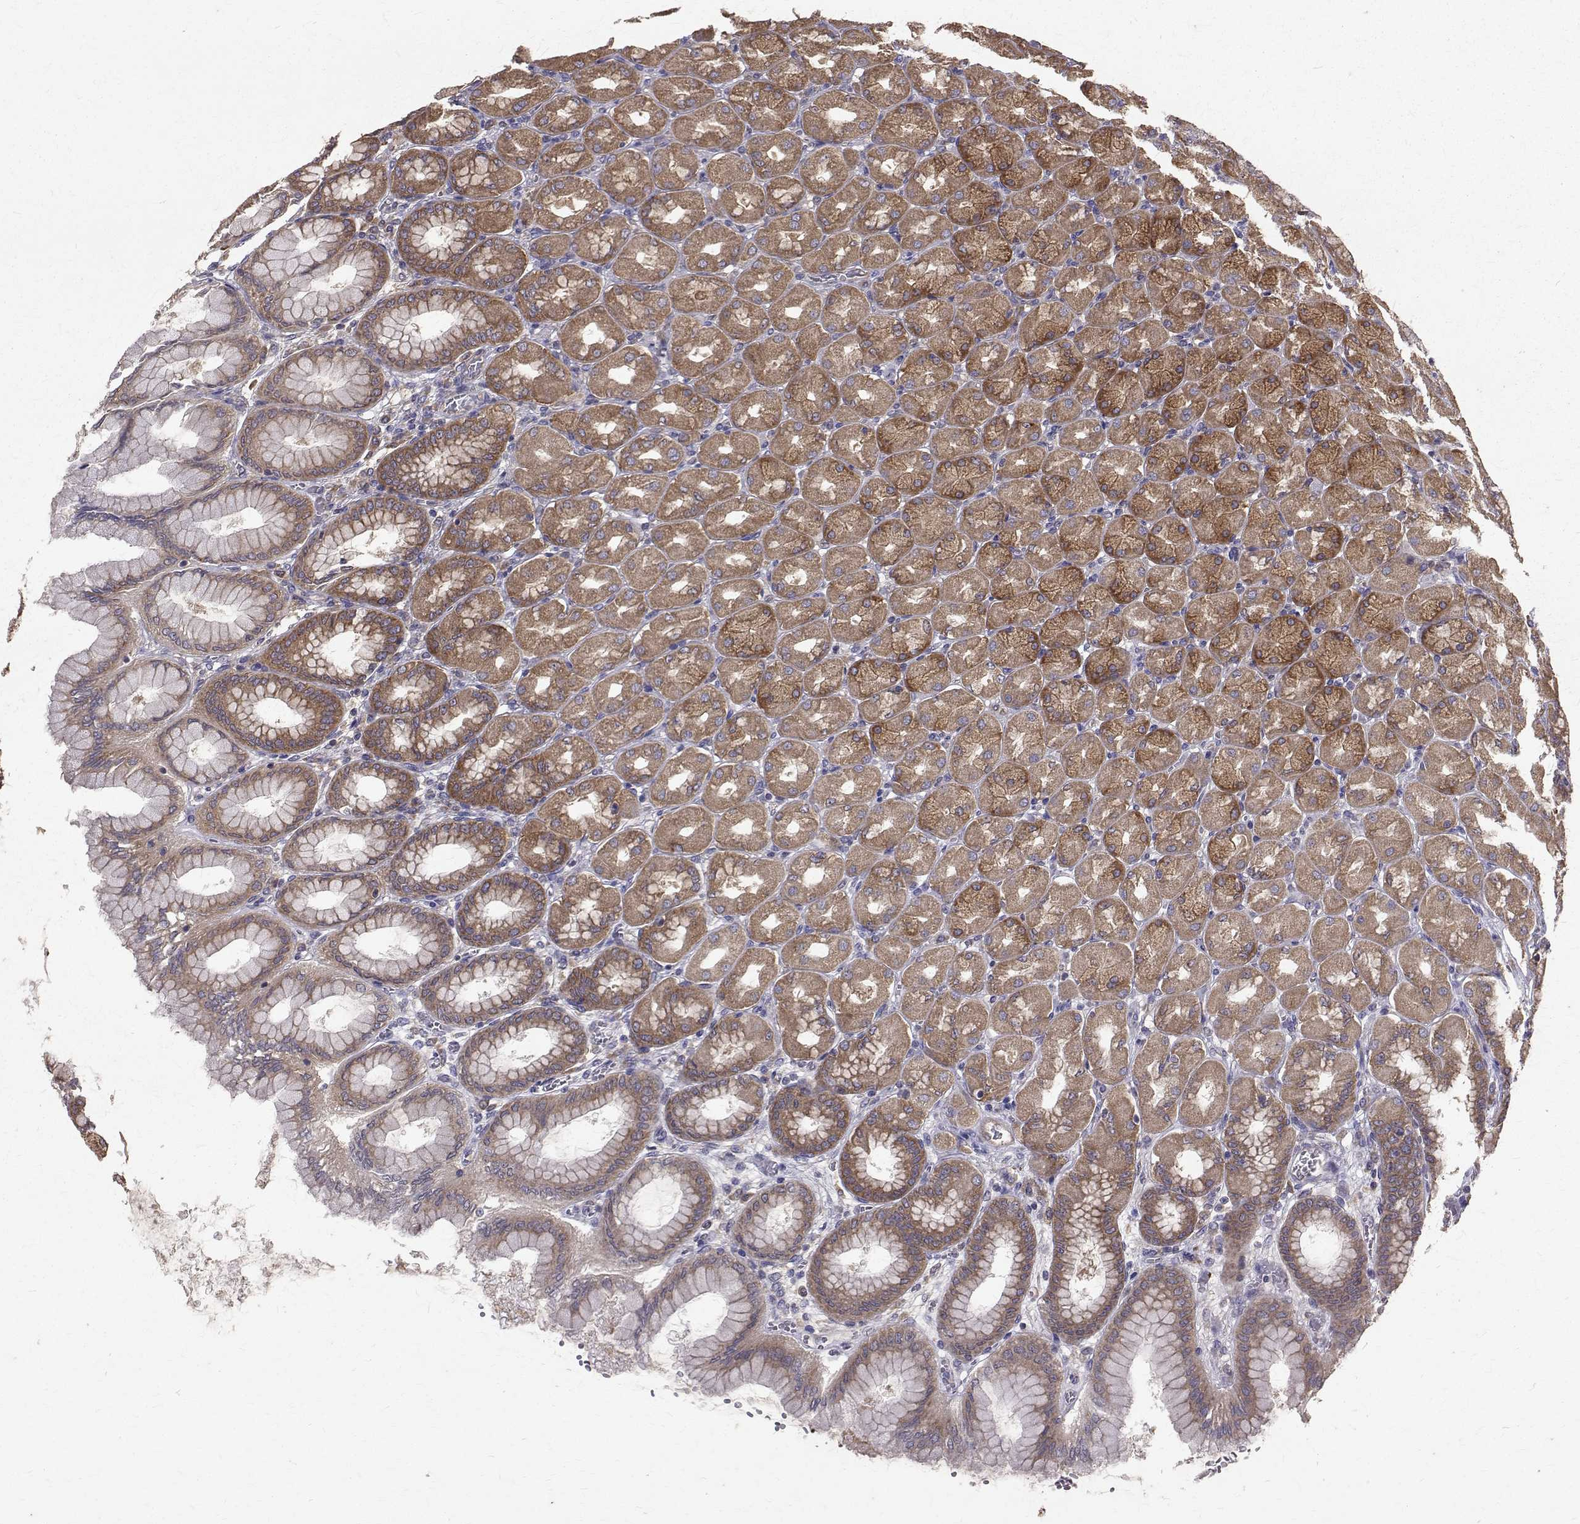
{"staining": {"intensity": "moderate", "quantity": ">75%", "location": "cytoplasmic/membranous"}, "tissue": "stomach", "cell_type": "Glandular cells", "image_type": "normal", "snomed": [{"axis": "morphology", "description": "Normal tissue, NOS"}, {"axis": "topography", "description": "Stomach, upper"}], "caption": "IHC histopathology image of benign stomach stained for a protein (brown), which demonstrates medium levels of moderate cytoplasmic/membranous staining in about >75% of glandular cells.", "gene": "FARSB", "patient": {"sex": "female", "age": 56}}